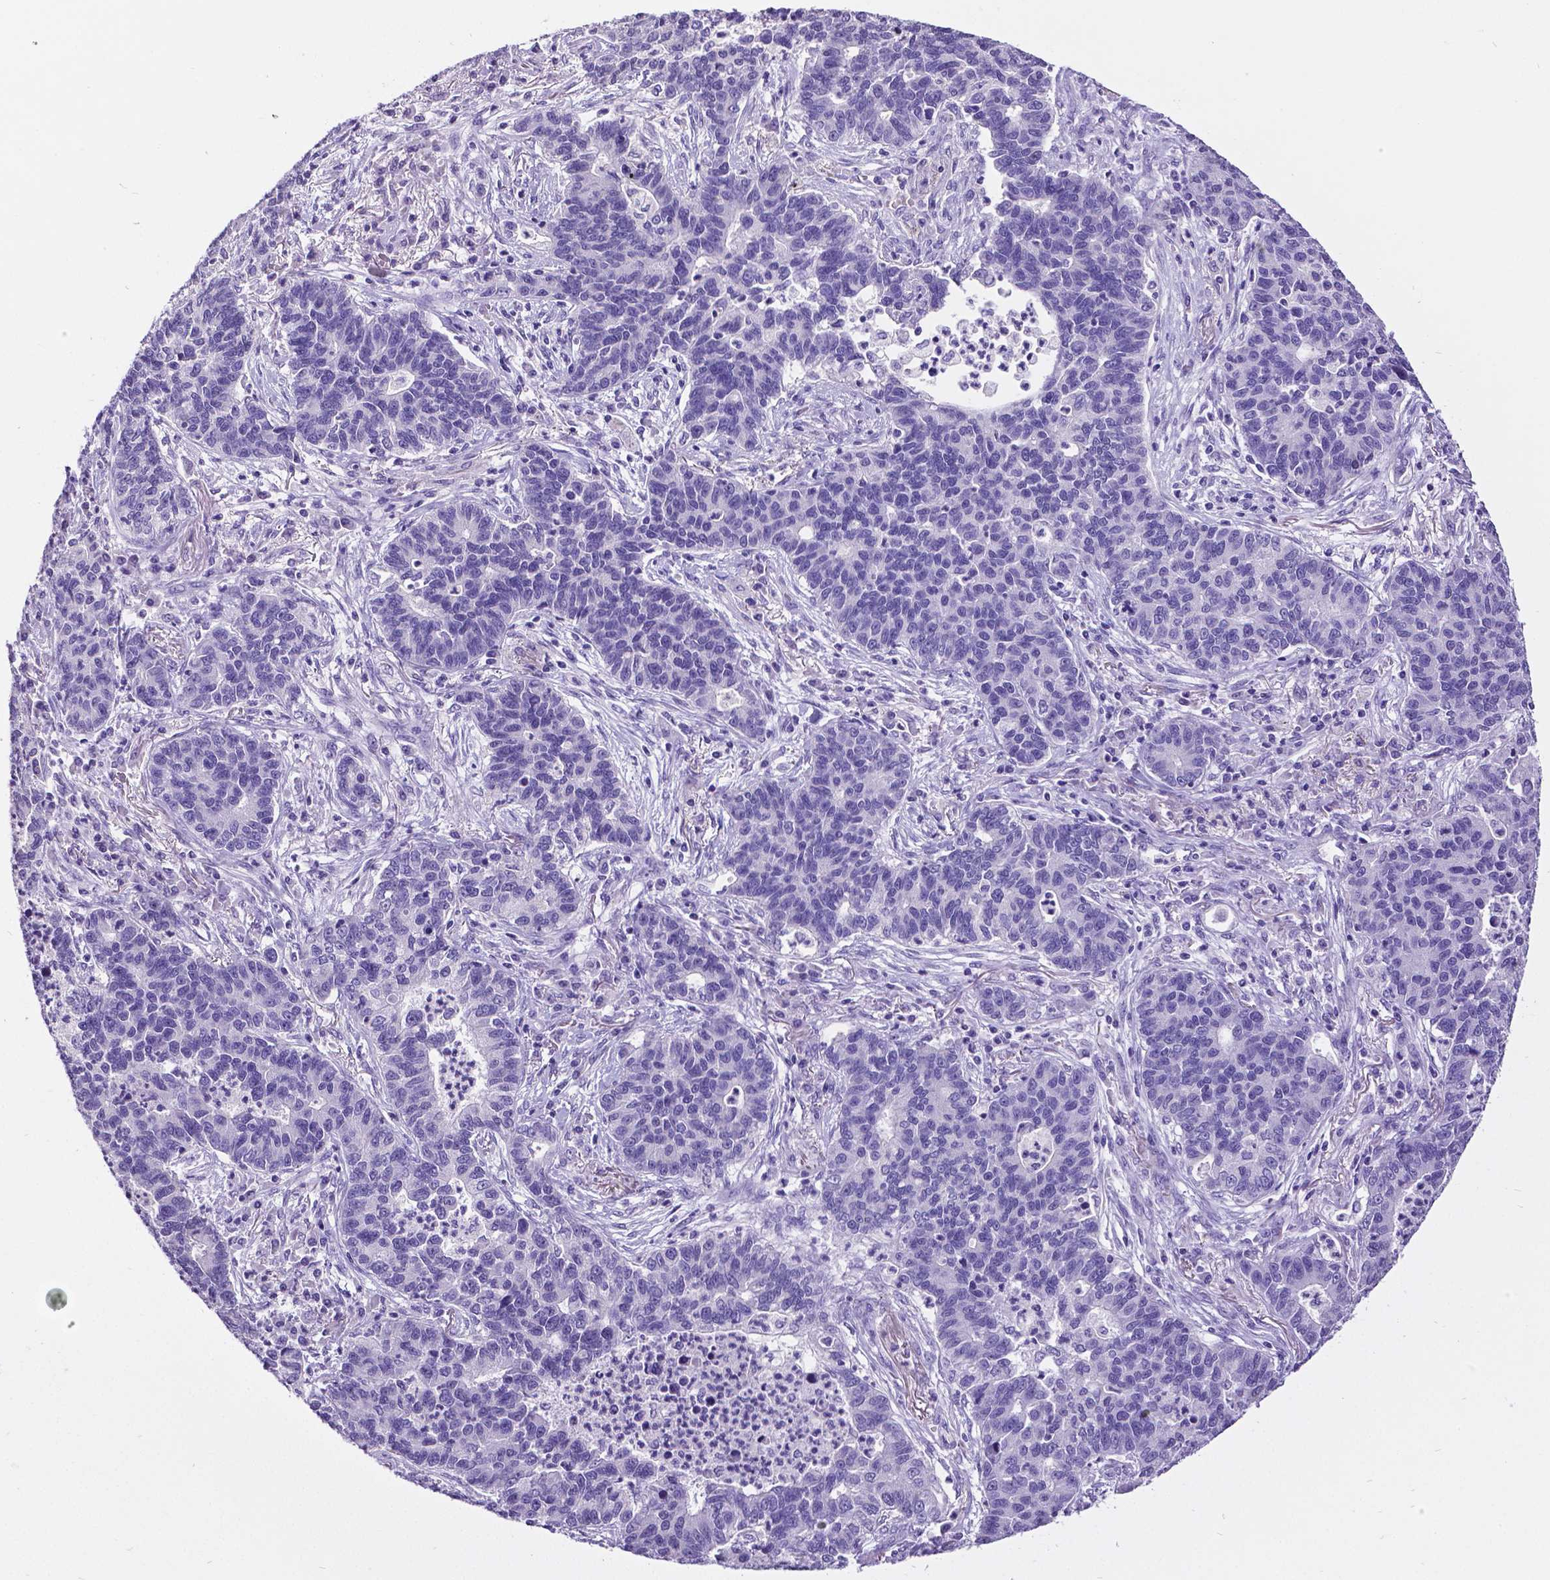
{"staining": {"intensity": "negative", "quantity": "none", "location": "none"}, "tissue": "lung cancer", "cell_type": "Tumor cells", "image_type": "cancer", "snomed": [{"axis": "morphology", "description": "Adenocarcinoma, NOS"}, {"axis": "topography", "description": "Lung"}], "caption": "High power microscopy micrograph of an immunohistochemistry (IHC) histopathology image of lung adenocarcinoma, revealing no significant expression in tumor cells.", "gene": "SATB2", "patient": {"sex": "female", "age": 57}}